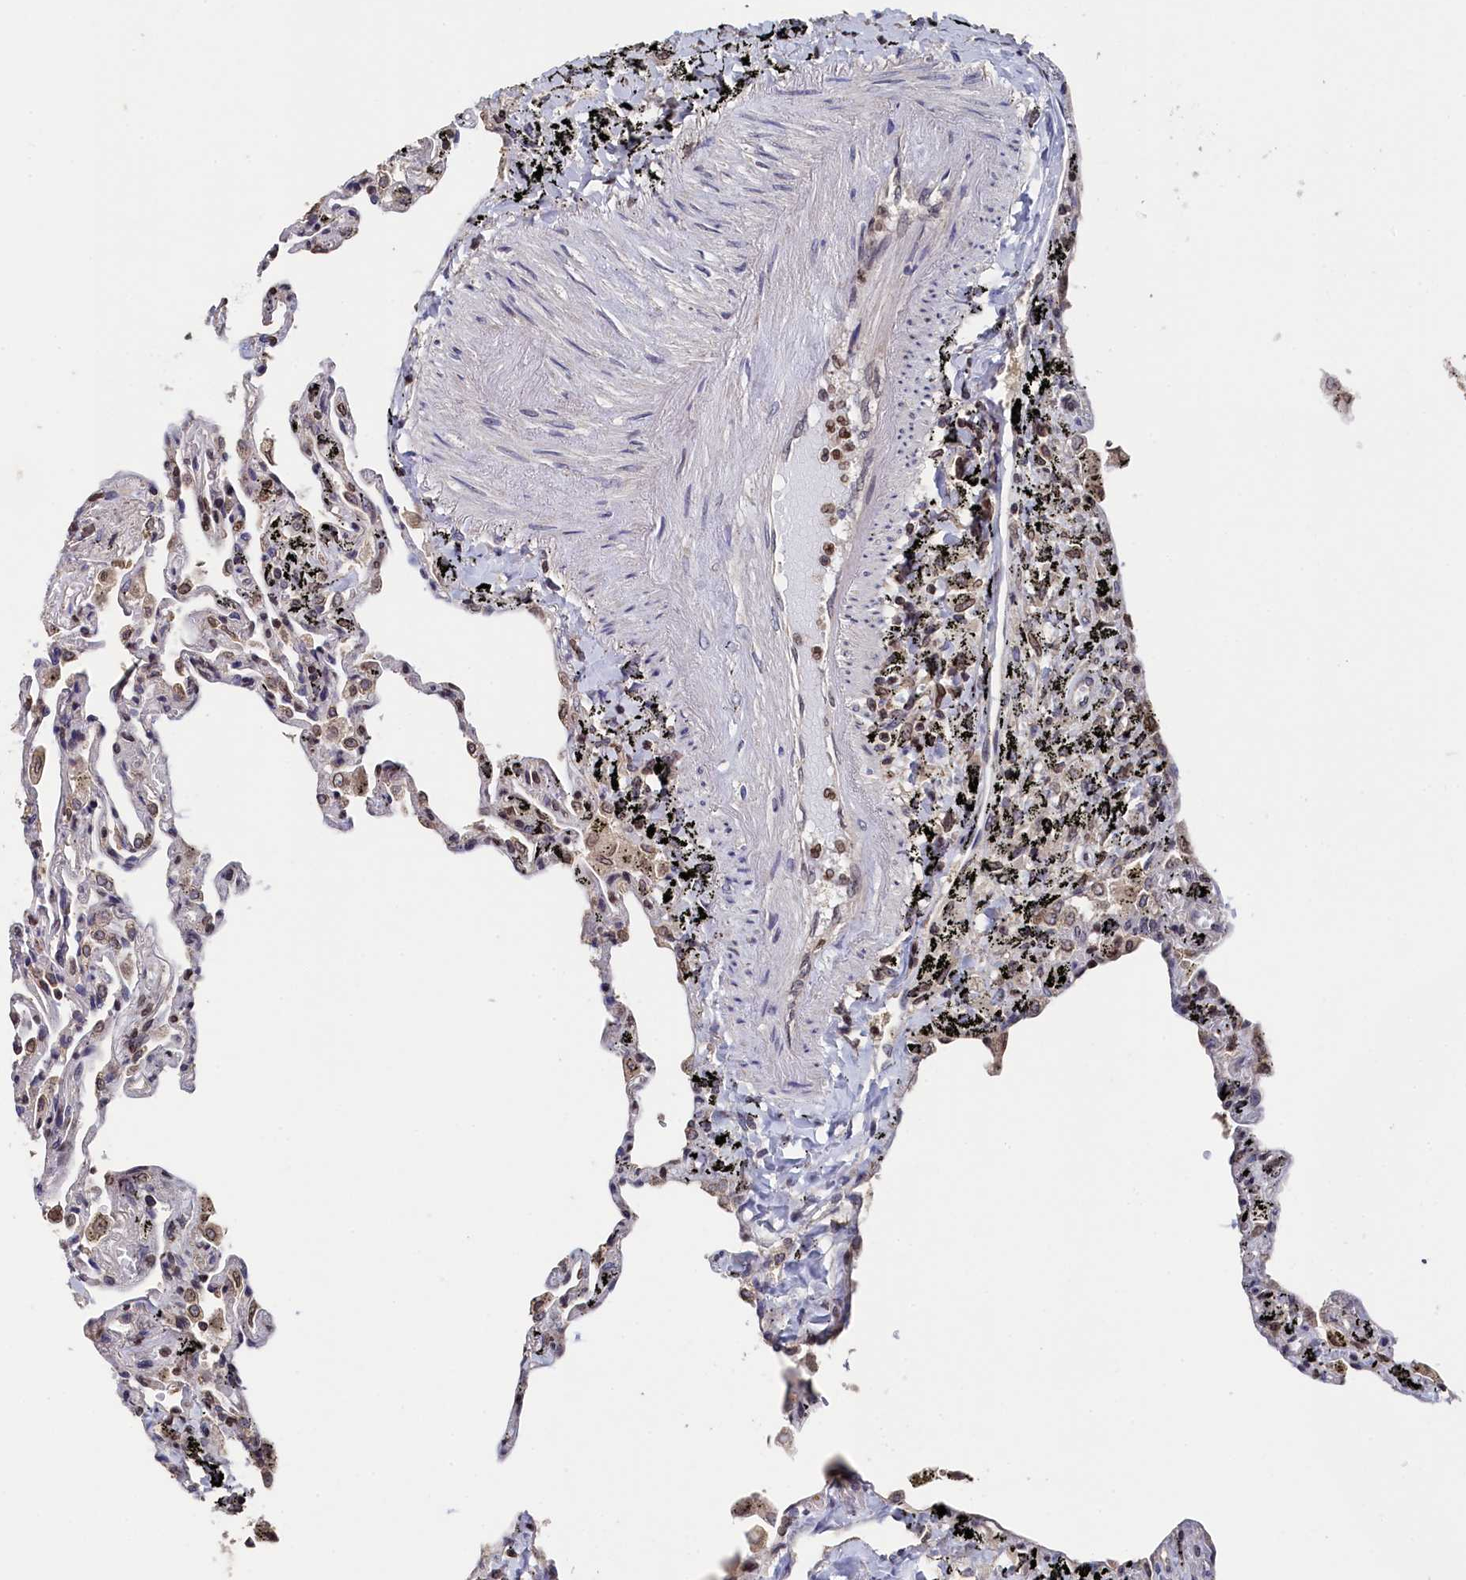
{"staining": {"intensity": "negative", "quantity": "none", "location": "none"}, "tissue": "lung", "cell_type": "Alveolar cells", "image_type": "normal", "snomed": [{"axis": "morphology", "description": "Normal tissue, NOS"}, {"axis": "topography", "description": "Lung"}], "caption": "This histopathology image is of normal lung stained with immunohistochemistry to label a protein in brown with the nuclei are counter-stained blue. There is no expression in alveolar cells. Nuclei are stained in blue.", "gene": "ANKEF1", "patient": {"sex": "male", "age": 59}}